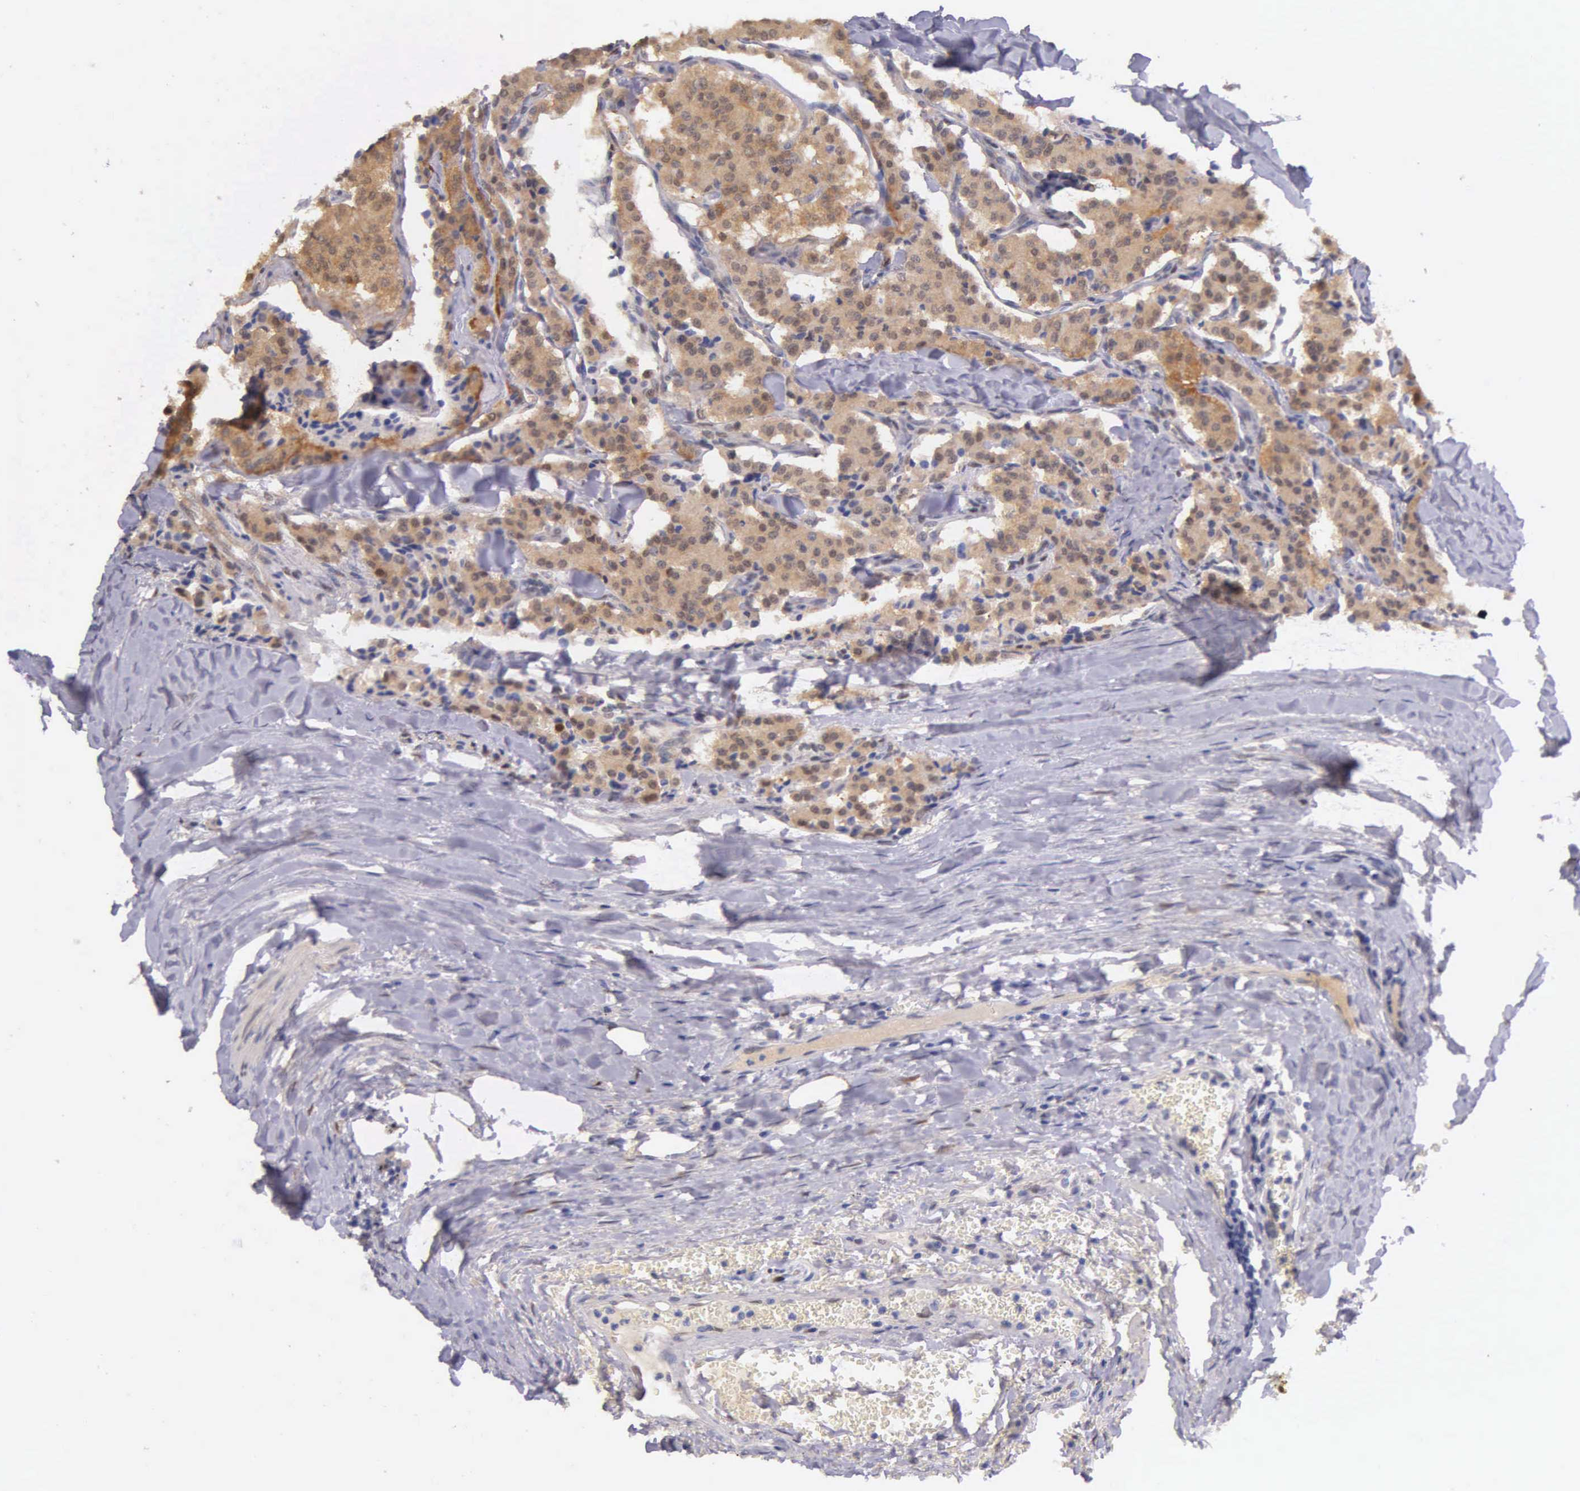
{"staining": {"intensity": "moderate", "quantity": ">75%", "location": "cytoplasmic/membranous"}, "tissue": "carcinoid", "cell_type": "Tumor cells", "image_type": "cancer", "snomed": [{"axis": "morphology", "description": "Carcinoid, malignant, NOS"}, {"axis": "topography", "description": "Bronchus"}], "caption": "DAB immunohistochemical staining of malignant carcinoid displays moderate cytoplasmic/membranous protein expression in approximately >75% of tumor cells.", "gene": "GSTT2", "patient": {"sex": "male", "age": 55}}